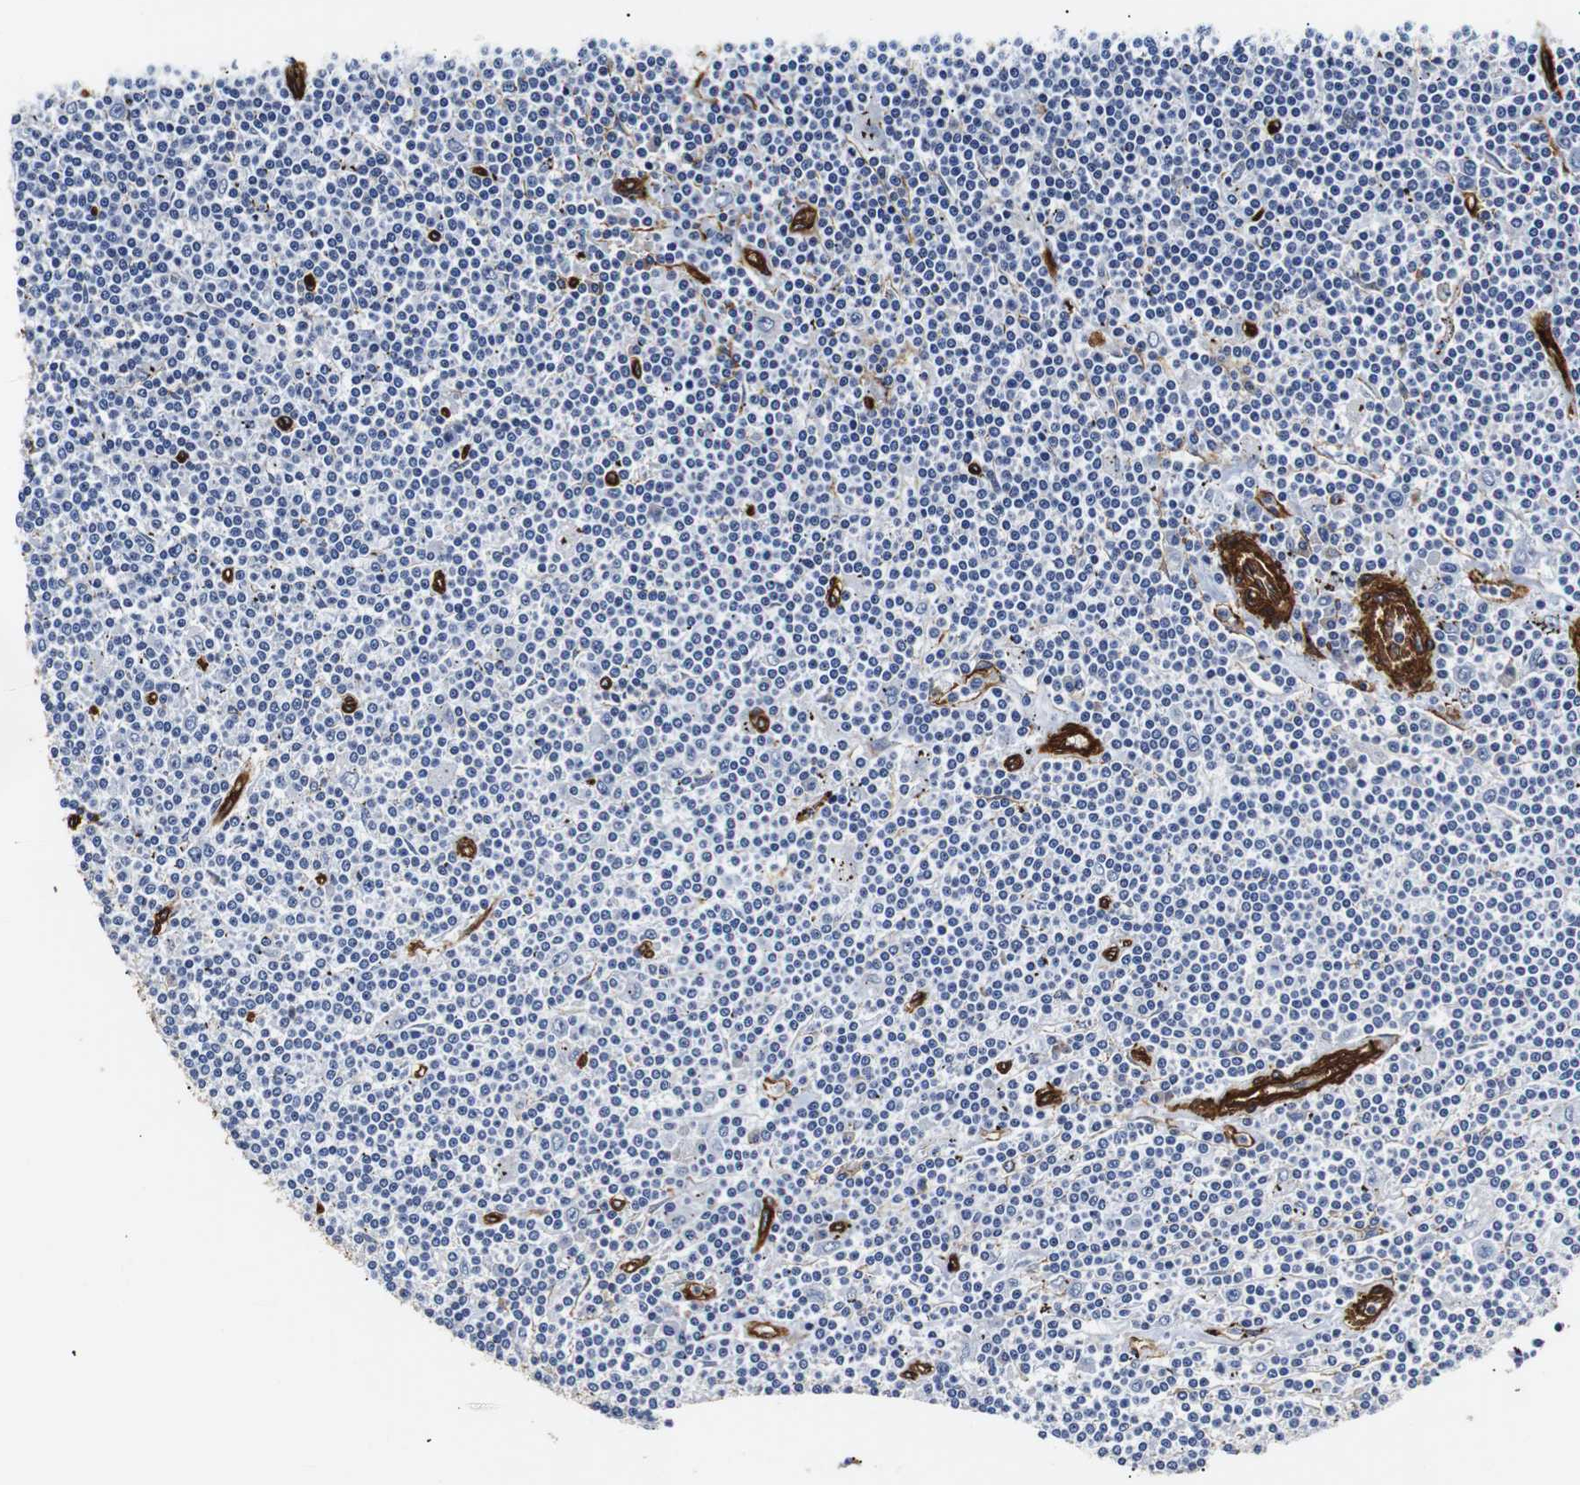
{"staining": {"intensity": "negative", "quantity": "none", "location": "none"}, "tissue": "lymphoma", "cell_type": "Tumor cells", "image_type": "cancer", "snomed": [{"axis": "morphology", "description": "Malignant lymphoma, non-Hodgkin's type, Low grade"}, {"axis": "topography", "description": "Spleen"}], "caption": "Human lymphoma stained for a protein using IHC reveals no expression in tumor cells.", "gene": "CAV2", "patient": {"sex": "male", "age": 76}}